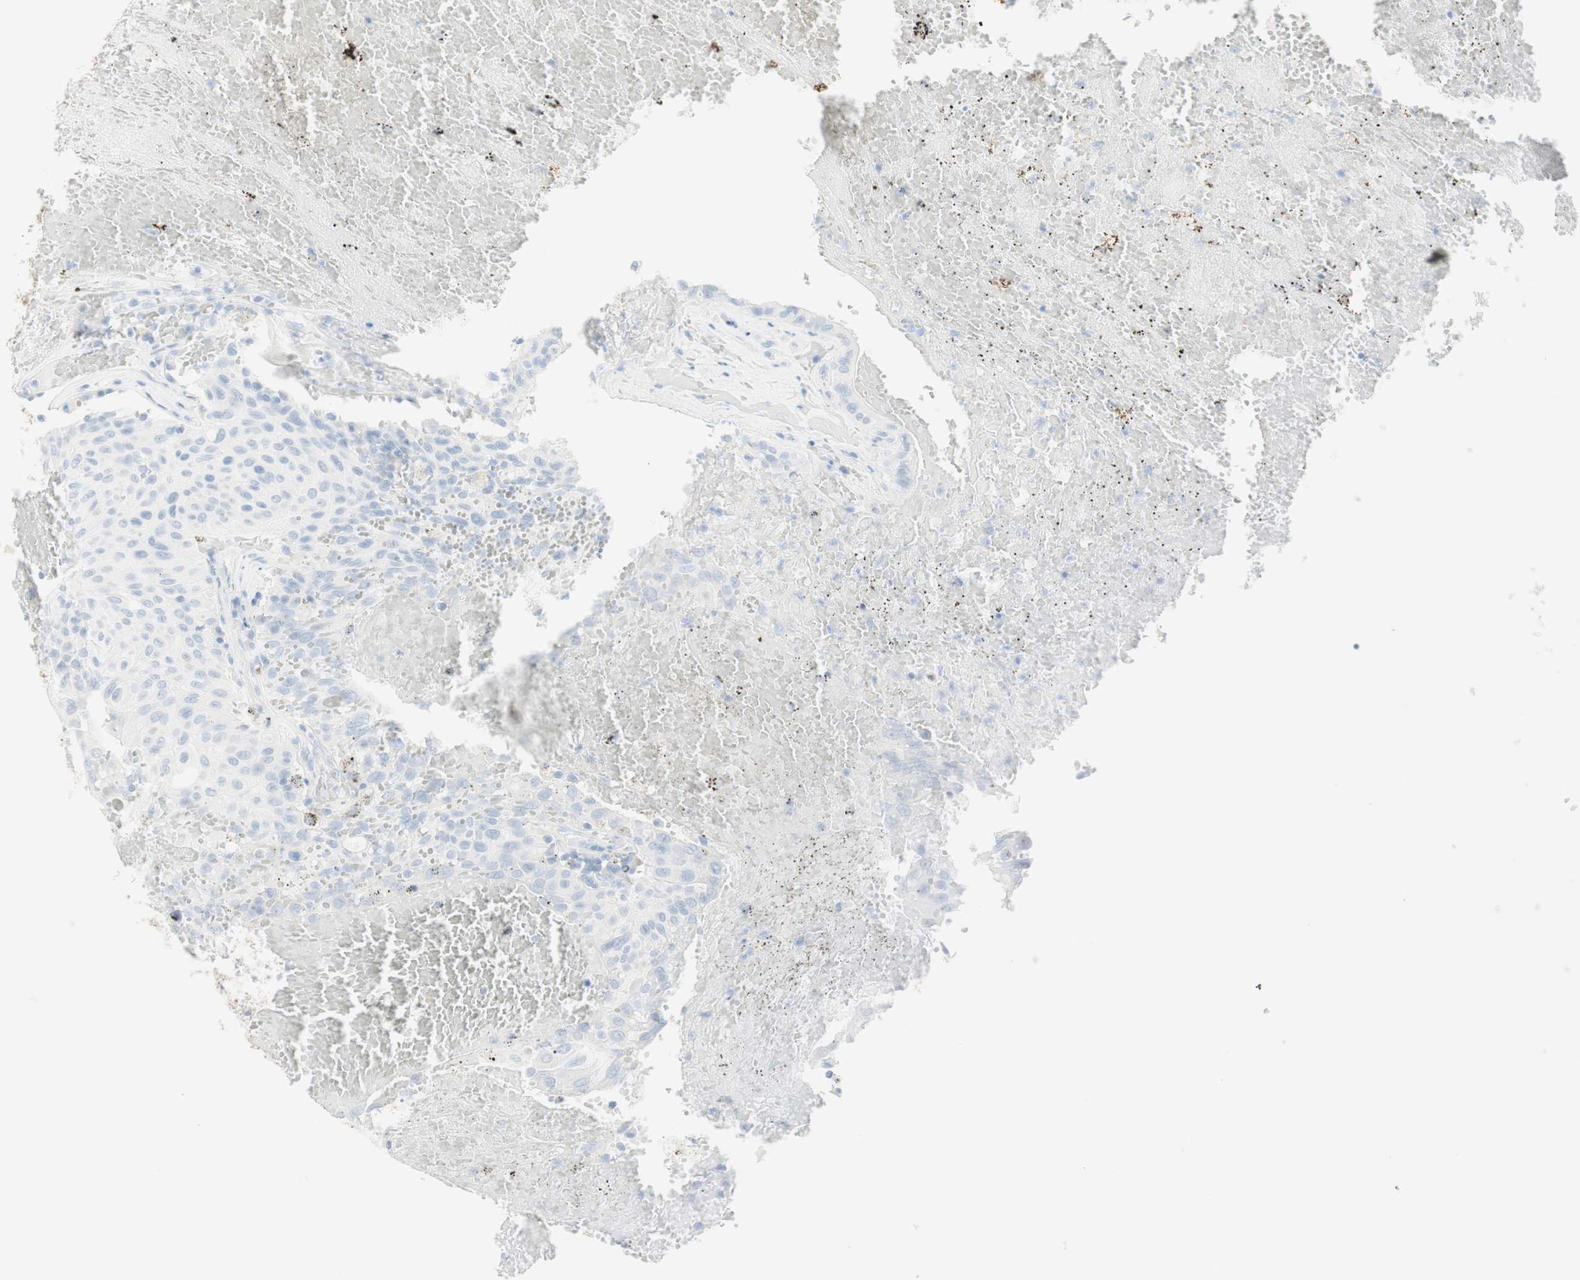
{"staining": {"intensity": "negative", "quantity": "none", "location": "none"}, "tissue": "urothelial cancer", "cell_type": "Tumor cells", "image_type": "cancer", "snomed": [{"axis": "morphology", "description": "Urothelial carcinoma, High grade"}, {"axis": "topography", "description": "Urinary bladder"}], "caption": "The micrograph exhibits no significant expression in tumor cells of urothelial cancer.", "gene": "NAPSA", "patient": {"sex": "male", "age": 66}}